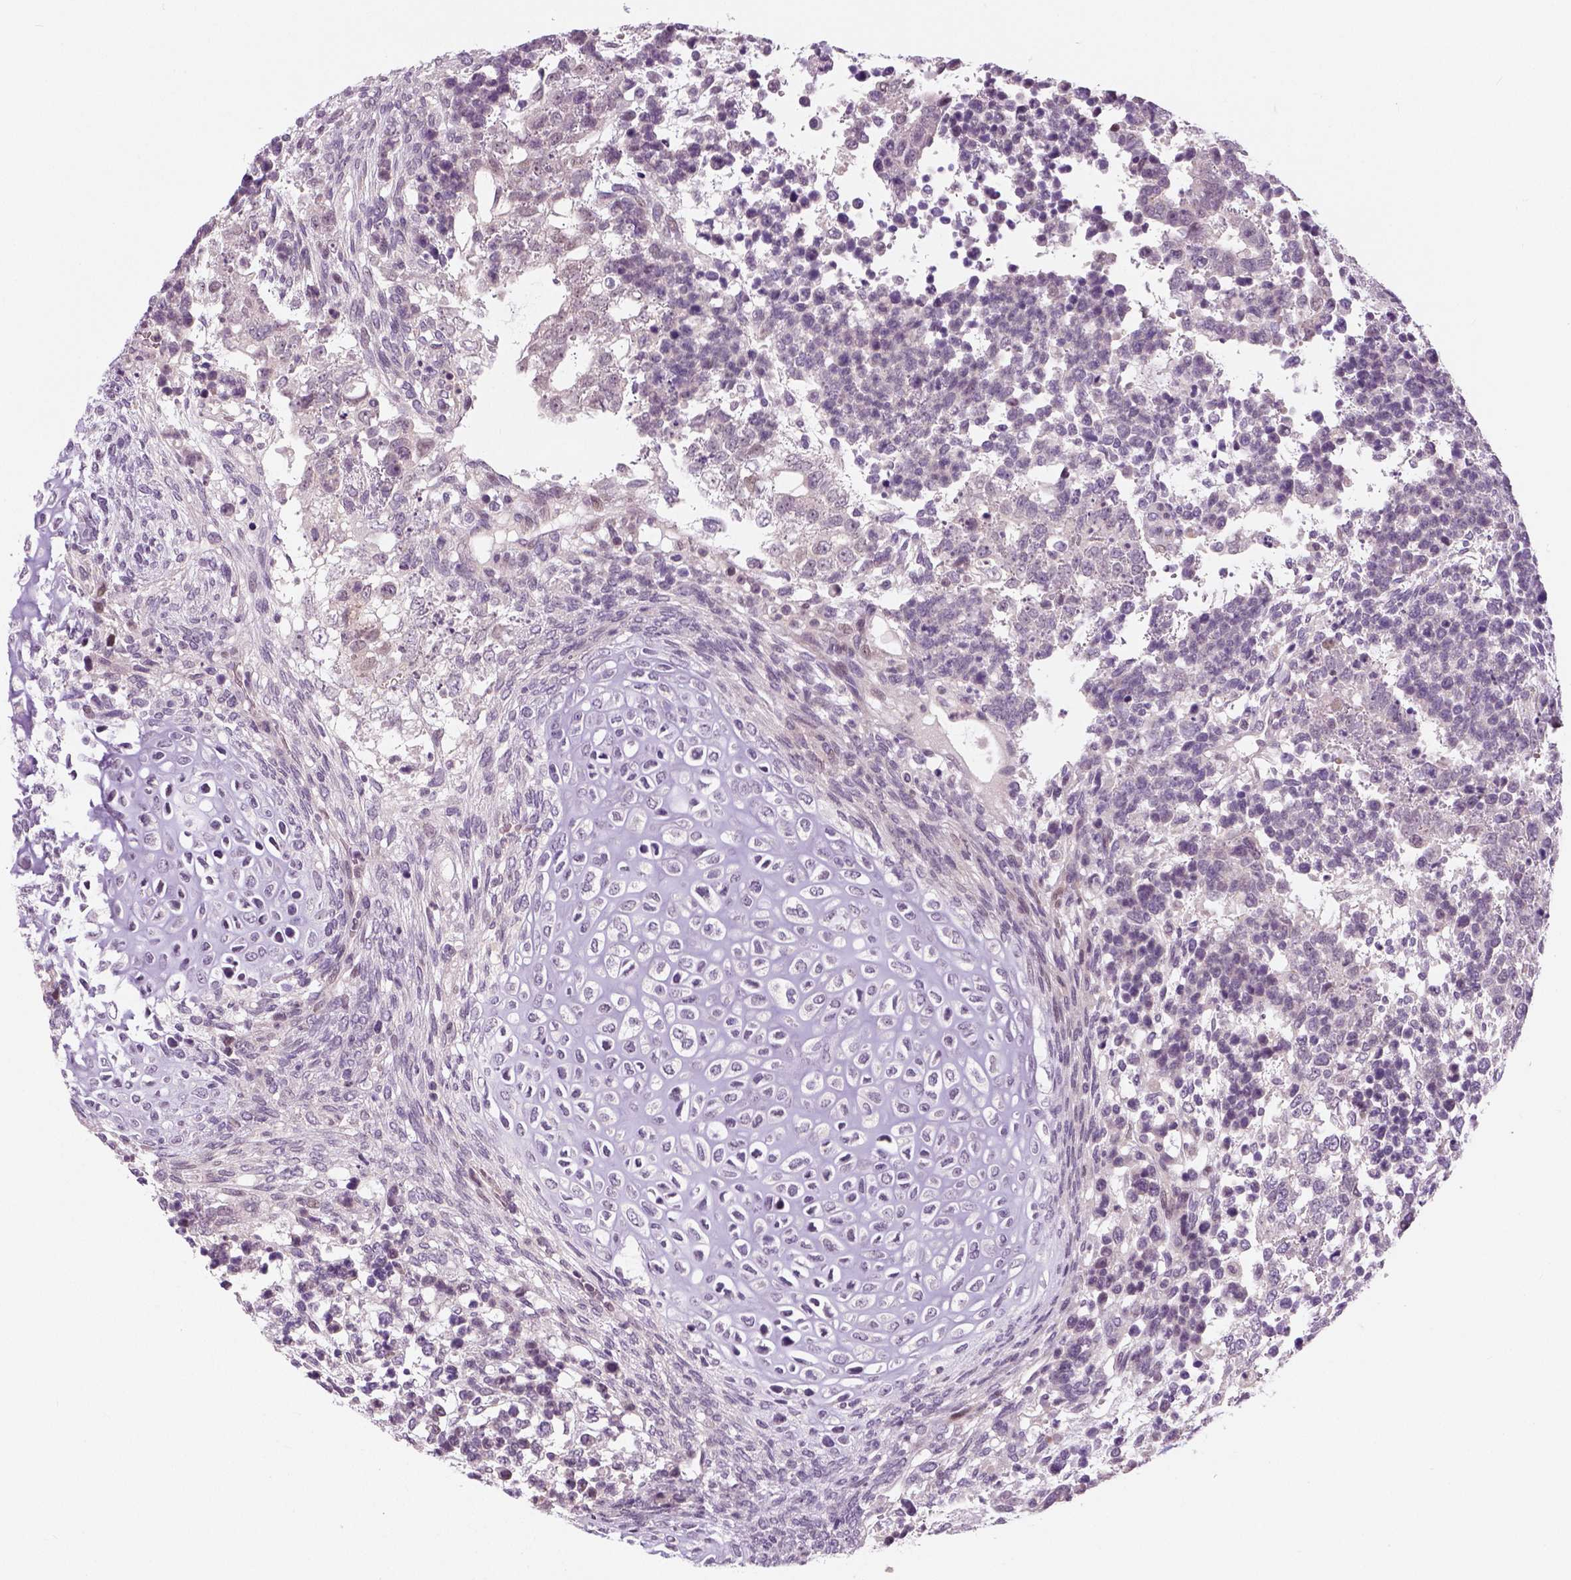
{"staining": {"intensity": "negative", "quantity": "none", "location": "none"}, "tissue": "testis cancer", "cell_type": "Tumor cells", "image_type": "cancer", "snomed": [{"axis": "morphology", "description": "Carcinoma, Embryonal, NOS"}, {"axis": "topography", "description": "Testis"}], "caption": "Embryonal carcinoma (testis) was stained to show a protein in brown. There is no significant expression in tumor cells.", "gene": "NECAB1", "patient": {"sex": "male", "age": 23}}